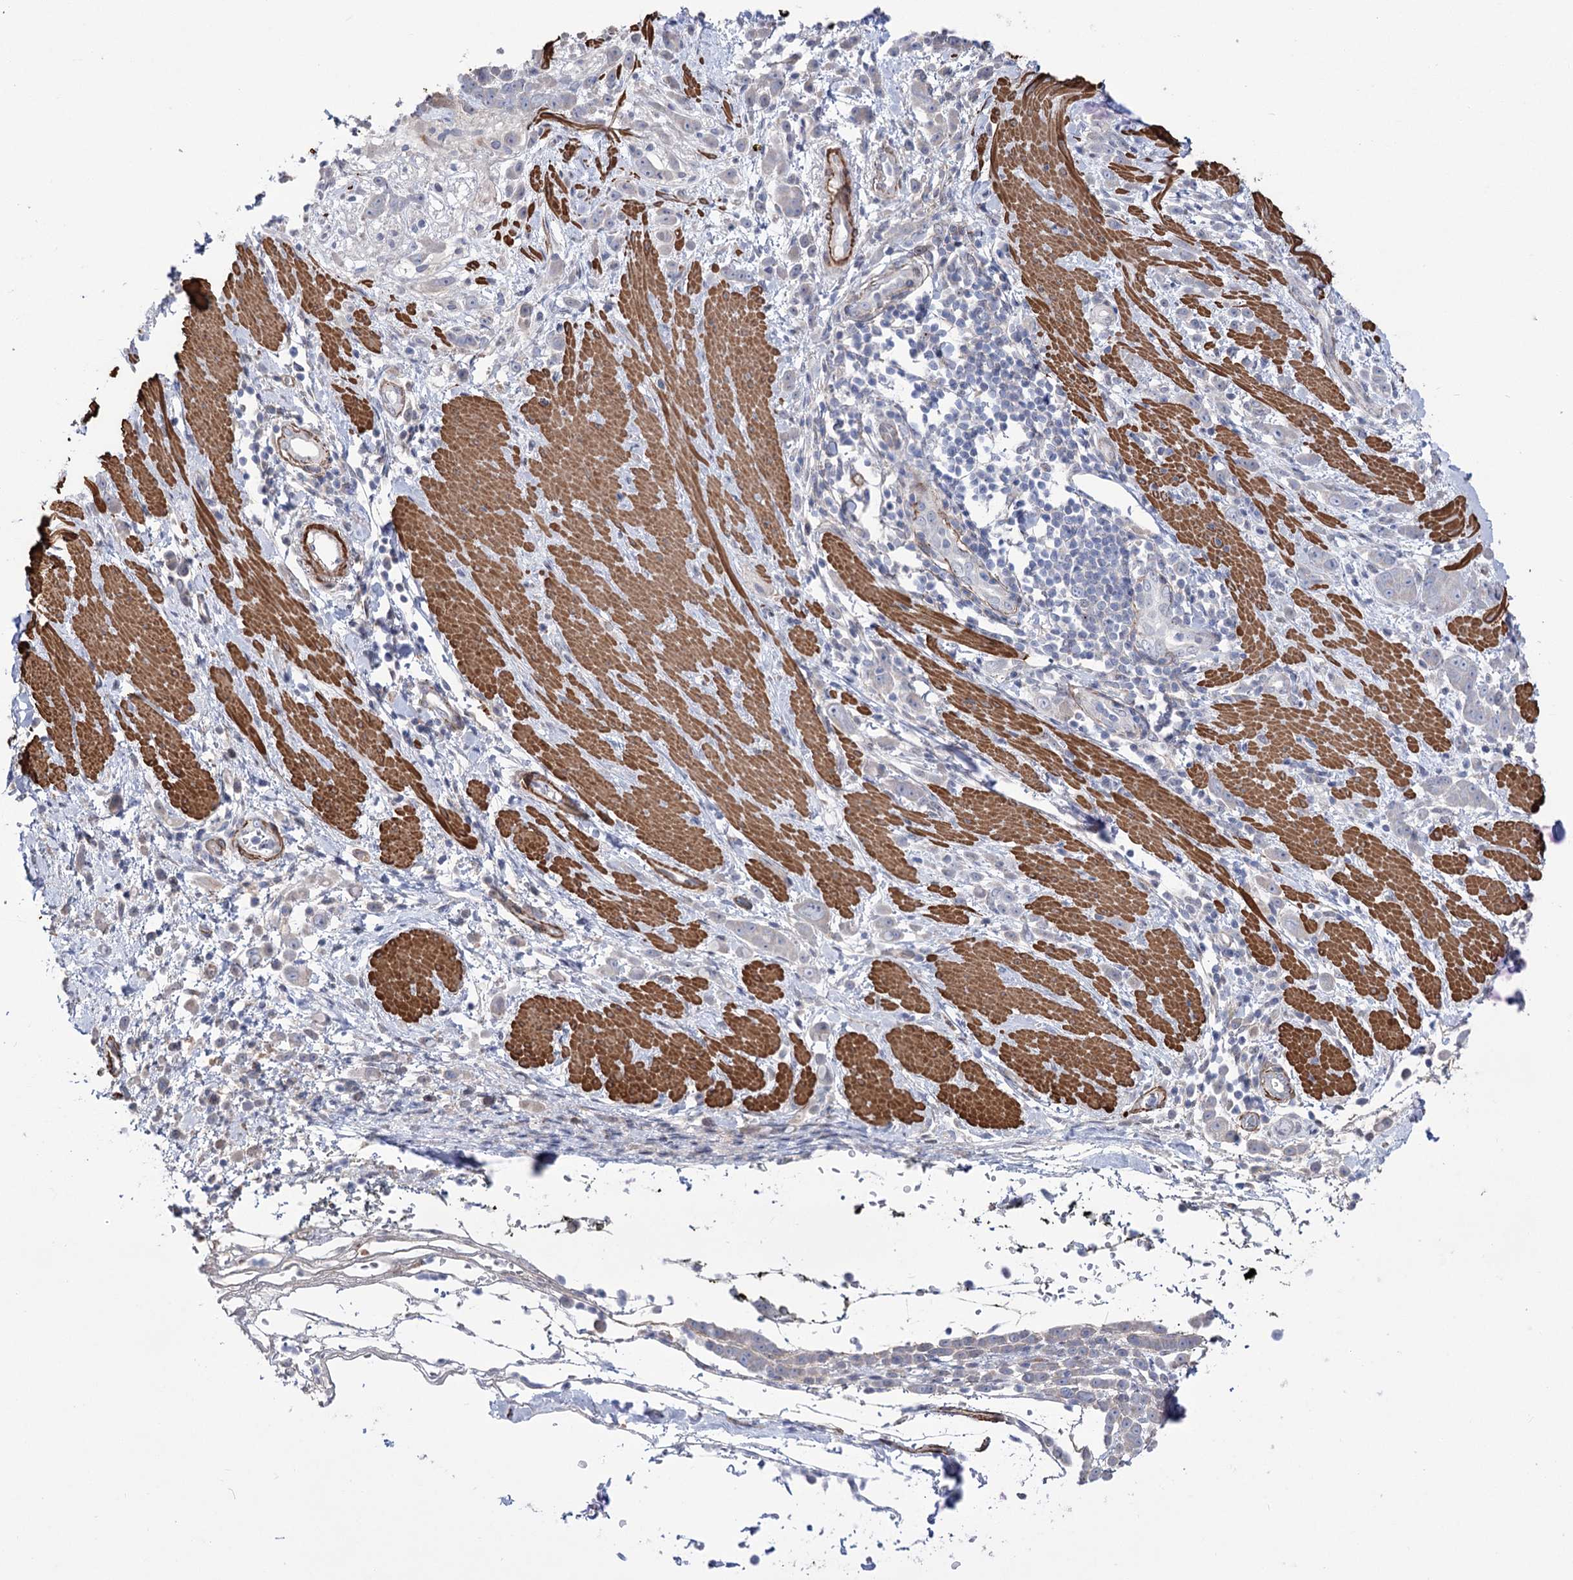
{"staining": {"intensity": "negative", "quantity": "none", "location": "none"}, "tissue": "pancreatic cancer", "cell_type": "Tumor cells", "image_type": "cancer", "snomed": [{"axis": "morphology", "description": "Normal tissue, NOS"}, {"axis": "morphology", "description": "Adenocarcinoma, NOS"}, {"axis": "topography", "description": "Pancreas"}], "caption": "An immunohistochemistry (IHC) photomicrograph of pancreatic cancer (adenocarcinoma) is shown. There is no staining in tumor cells of pancreatic cancer (adenocarcinoma). (Stains: DAB (3,3'-diaminobenzidine) IHC with hematoxylin counter stain, Microscopy: brightfield microscopy at high magnification).", "gene": "WASHC3", "patient": {"sex": "female", "age": 64}}